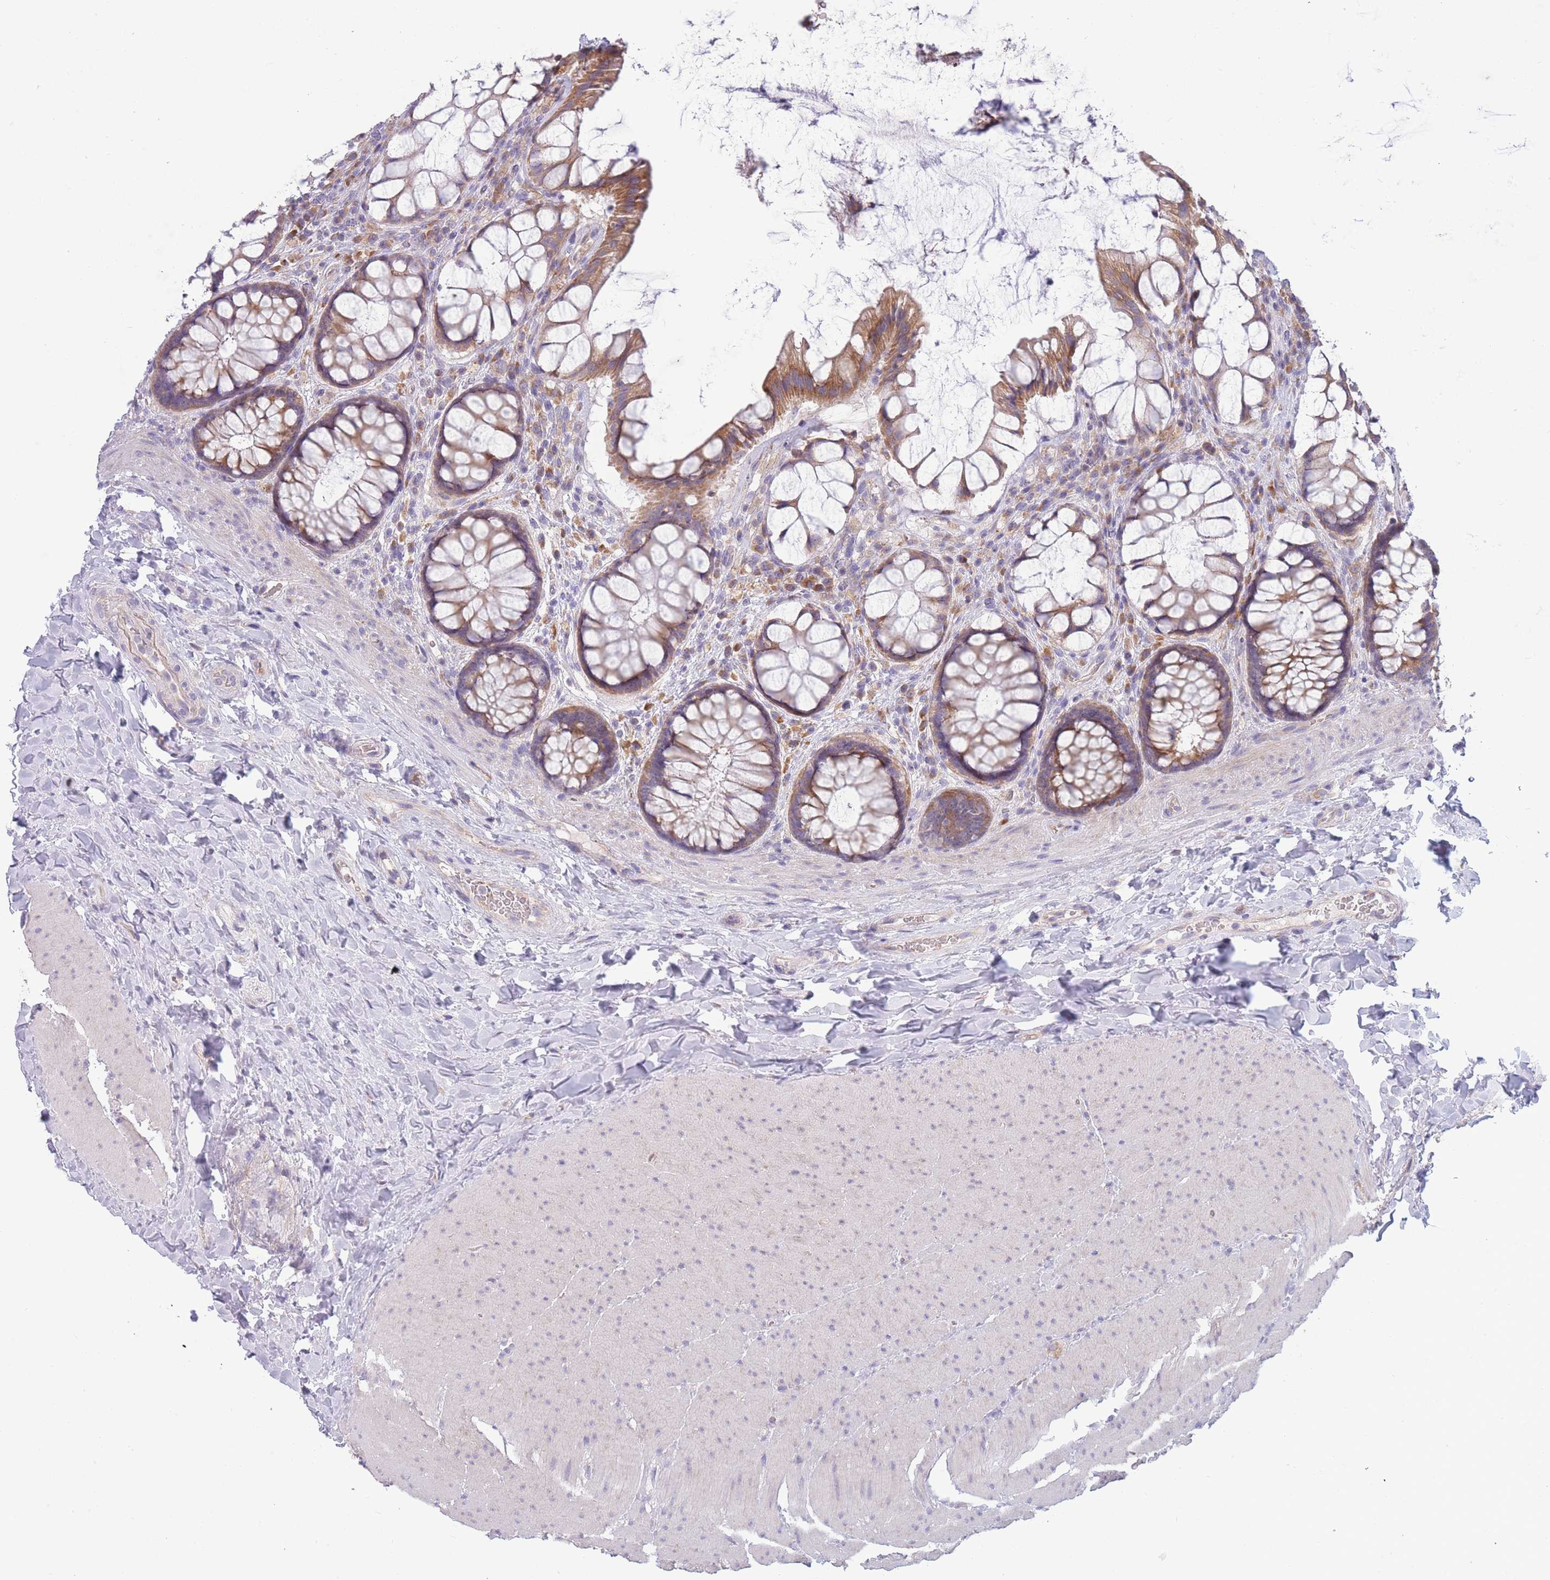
{"staining": {"intensity": "moderate", "quantity": ">75%", "location": "cytoplasmic/membranous"}, "tissue": "rectum", "cell_type": "Glandular cells", "image_type": "normal", "snomed": [{"axis": "morphology", "description": "Normal tissue, NOS"}, {"axis": "topography", "description": "Rectum"}], "caption": "Immunohistochemistry (IHC) image of unremarkable rectum: human rectum stained using IHC shows medium levels of moderate protein expression localized specifically in the cytoplasmic/membranous of glandular cells, appearing as a cytoplasmic/membranous brown color.", "gene": "NDUFAF6", "patient": {"sex": "female", "age": 58}}